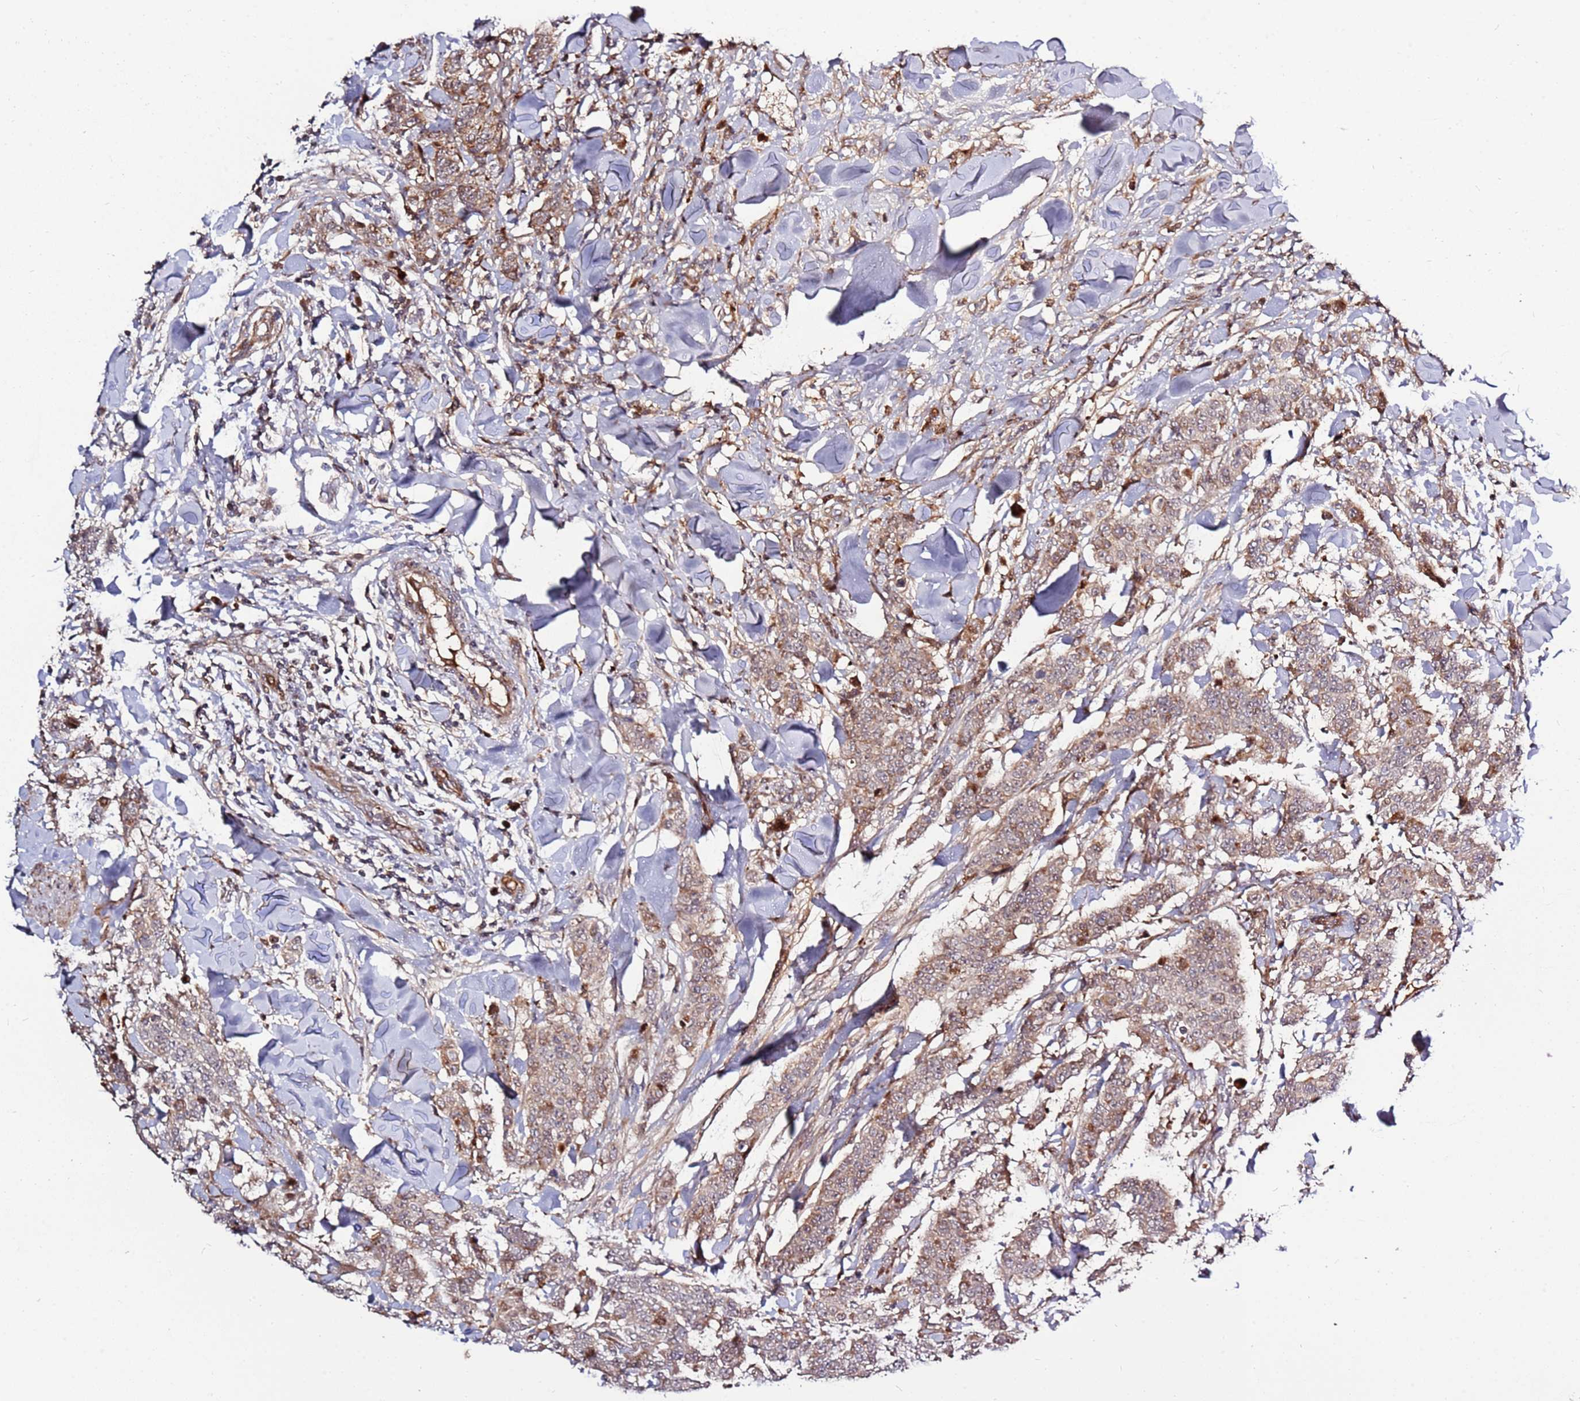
{"staining": {"intensity": "moderate", "quantity": ">75%", "location": "cytoplasmic/membranous"}, "tissue": "breast cancer", "cell_type": "Tumor cells", "image_type": "cancer", "snomed": [{"axis": "morphology", "description": "Duct carcinoma"}, {"axis": "topography", "description": "Breast"}], "caption": "This photomicrograph shows IHC staining of human breast infiltrating ductal carcinoma, with medium moderate cytoplasmic/membranous expression in about >75% of tumor cells.", "gene": "RHBDL1", "patient": {"sex": "female", "age": 40}}